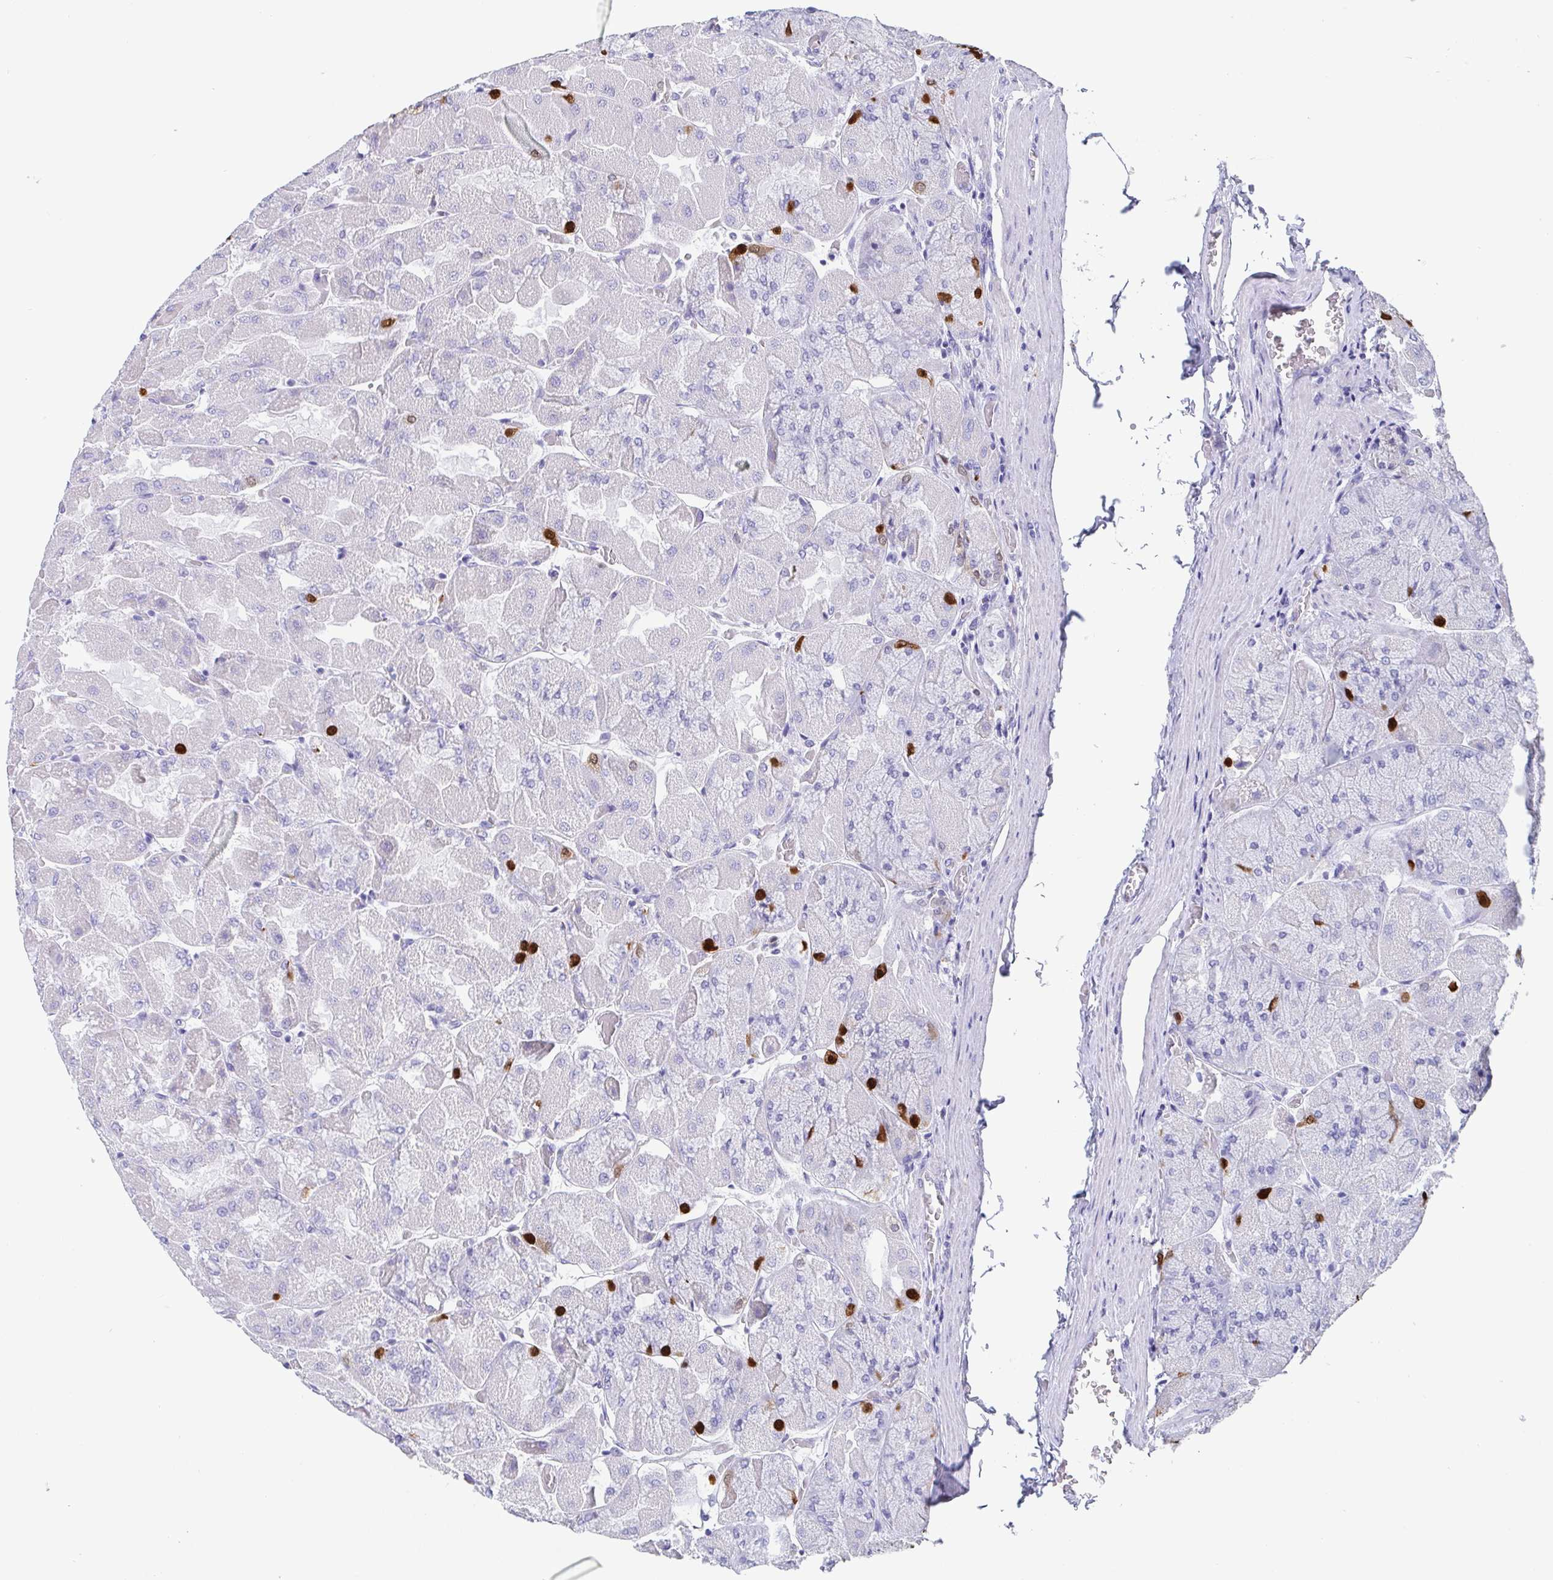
{"staining": {"intensity": "strong", "quantity": "<25%", "location": "cytoplasmic/membranous,nuclear"}, "tissue": "stomach", "cell_type": "Glandular cells", "image_type": "normal", "snomed": [{"axis": "morphology", "description": "Normal tissue, NOS"}, {"axis": "topography", "description": "Stomach"}], "caption": "A brown stain highlights strong cytoplasmic/membranous,nuclear staining of a protein in glandular cells of benign stomach.", "gene": "SCGN", "patient": {"sex": "female", "age": 61}}